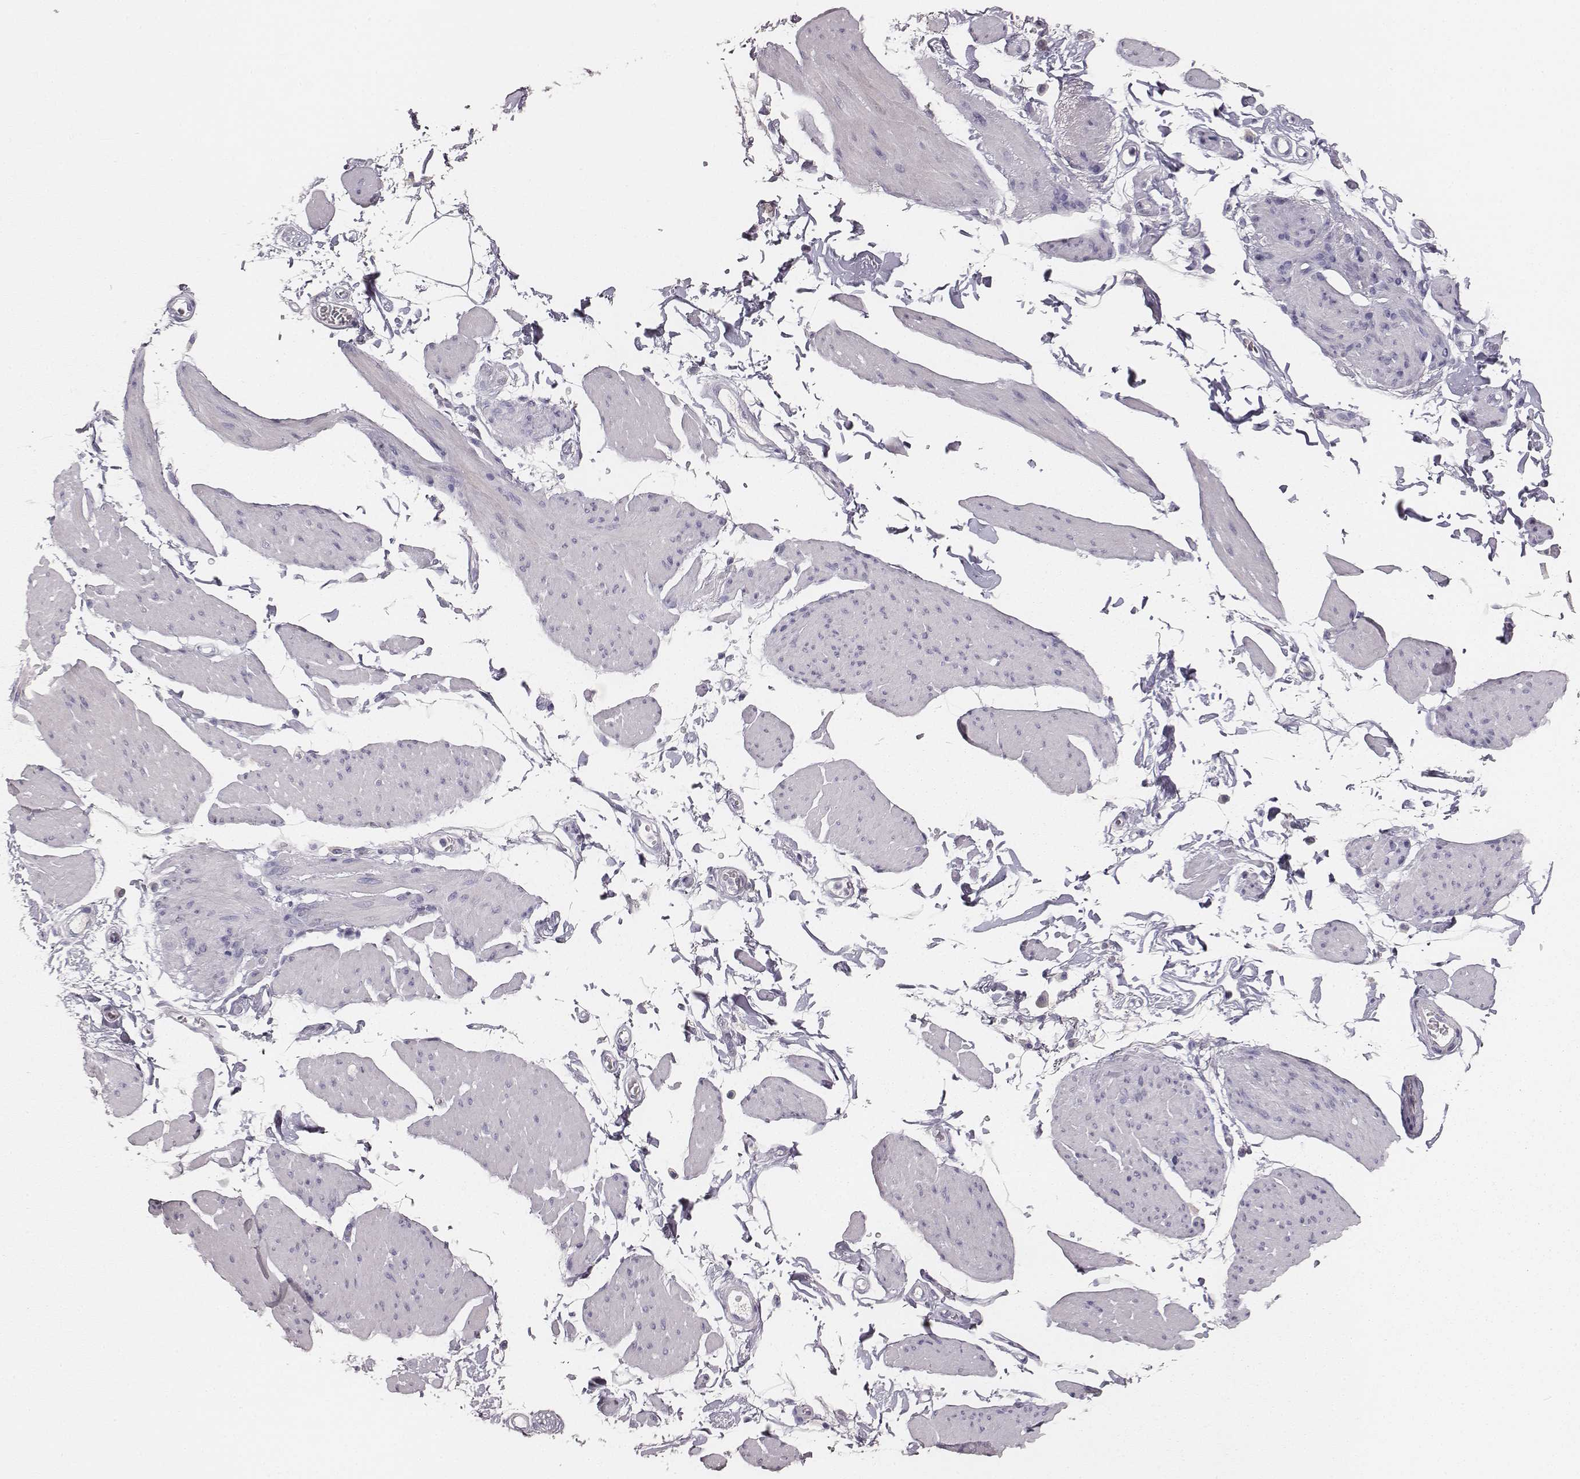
{"staining": {"intensity": "negative", "quantity": "none", "location": "none"}, "tissue": "smooth muscle", "cell_type": "Smooth muscle cells", "image_type": "normal", "snomed": [{"axis": "morphology", "description": "Normal tissue, NOS"}, {"axis": "topography", "description": "Adipose tissue"}, {"axis": "topography", "description": "Smooth muscle"}, {"axis": "topography", "description": "Peripheral nerve tissue"}], "caption": "Protein analysis of normal smooth muscle reveals no significant staining in smooth muscle cells.", "gene": "MYH6", "patient": {"sex": "male", "age": 83}}